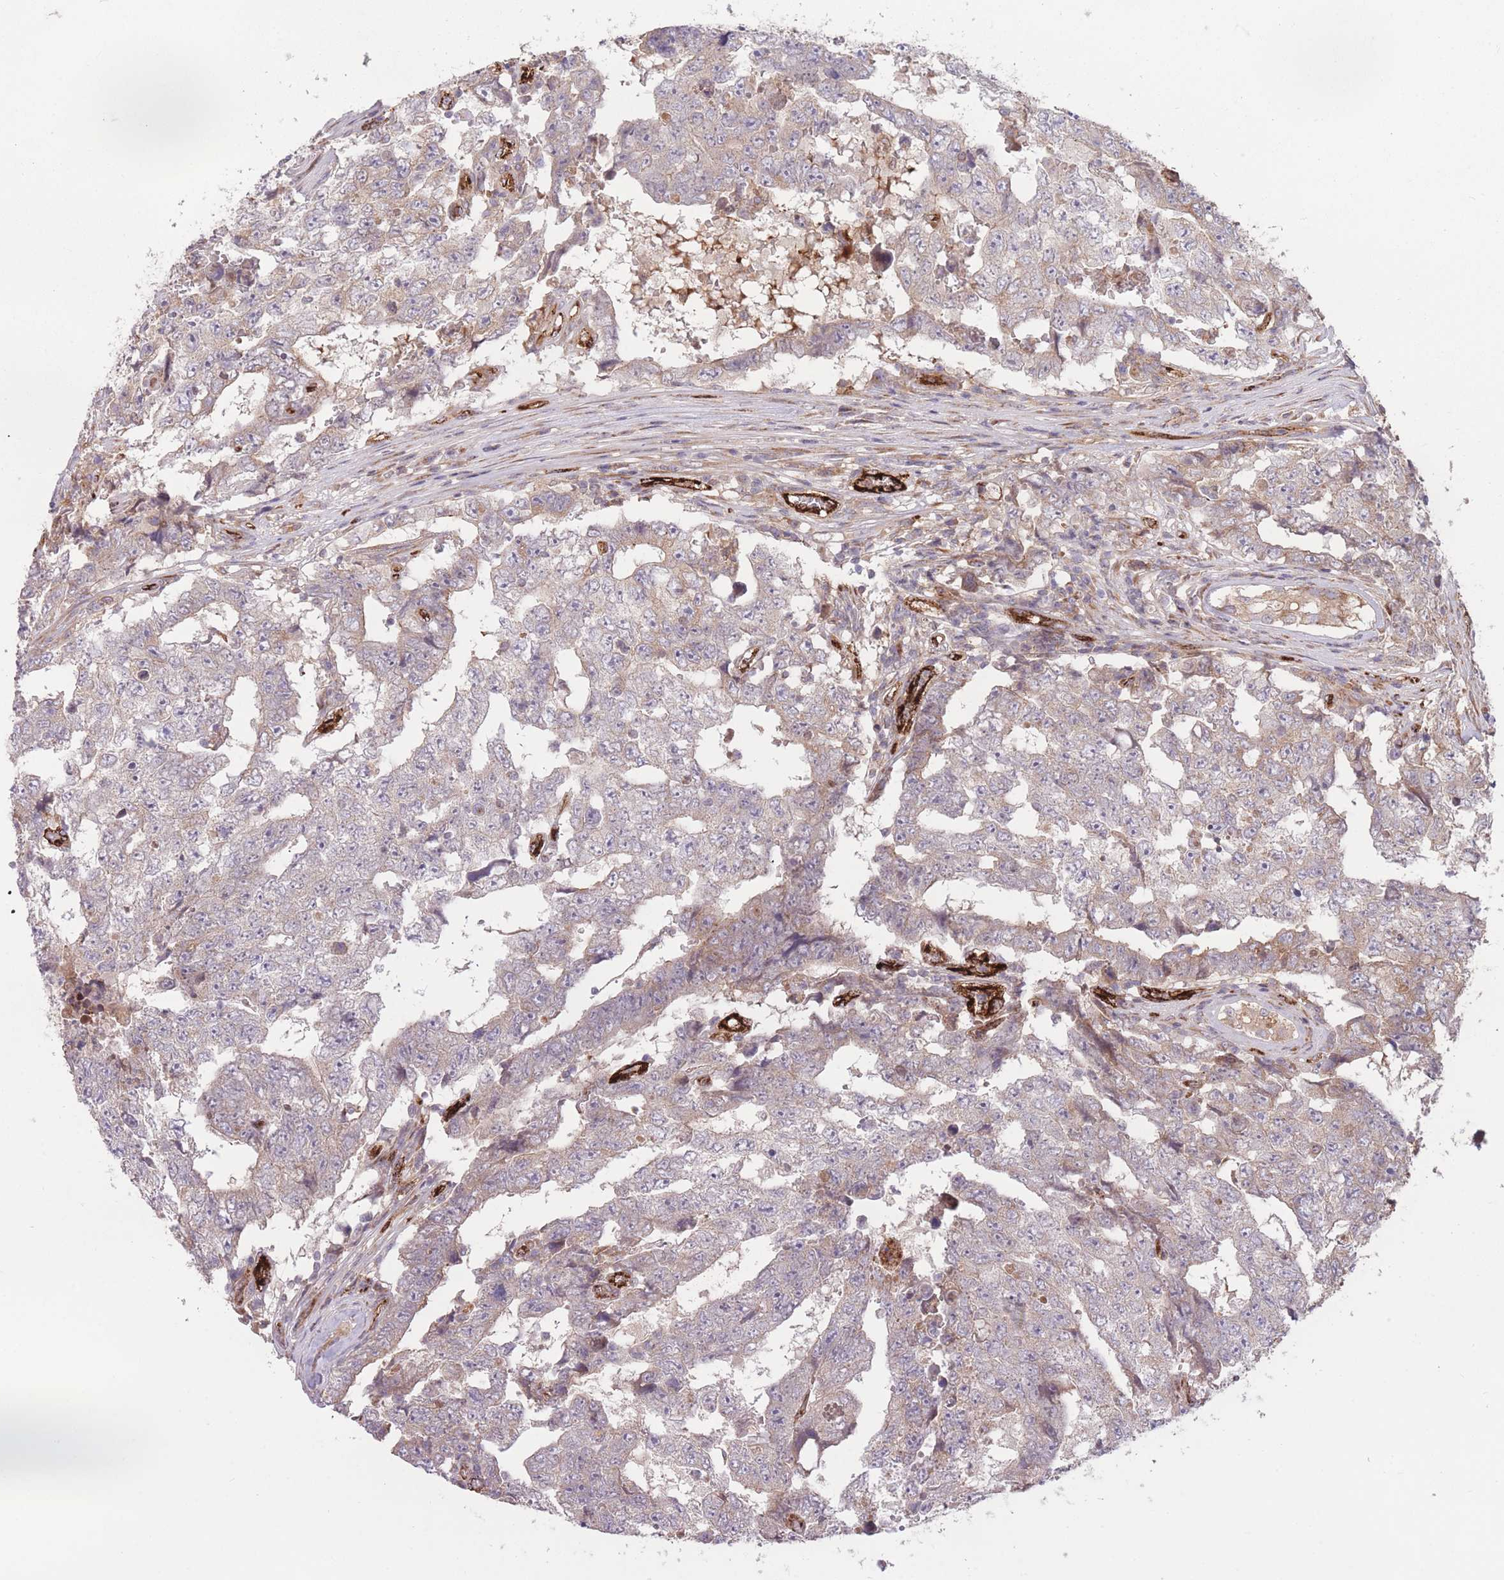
{"staining": {"intensity": "negative", "quantity": "none", "location": "none"}, "tissue": "testis cancer", "cell_type": "Tumor cells", "image_type": "cancer", "snomed": [{"axis": "morphology", "description": "Carcinoma, Embryonal, NOS"}, {"axis": "topography", "description": "Testis"}], "caption": "Tumor cells are negative for brown protein staining in testis embryonal carcinoma.", "gene": "CISH", "patient": {"sex": "male", "age": 25}}